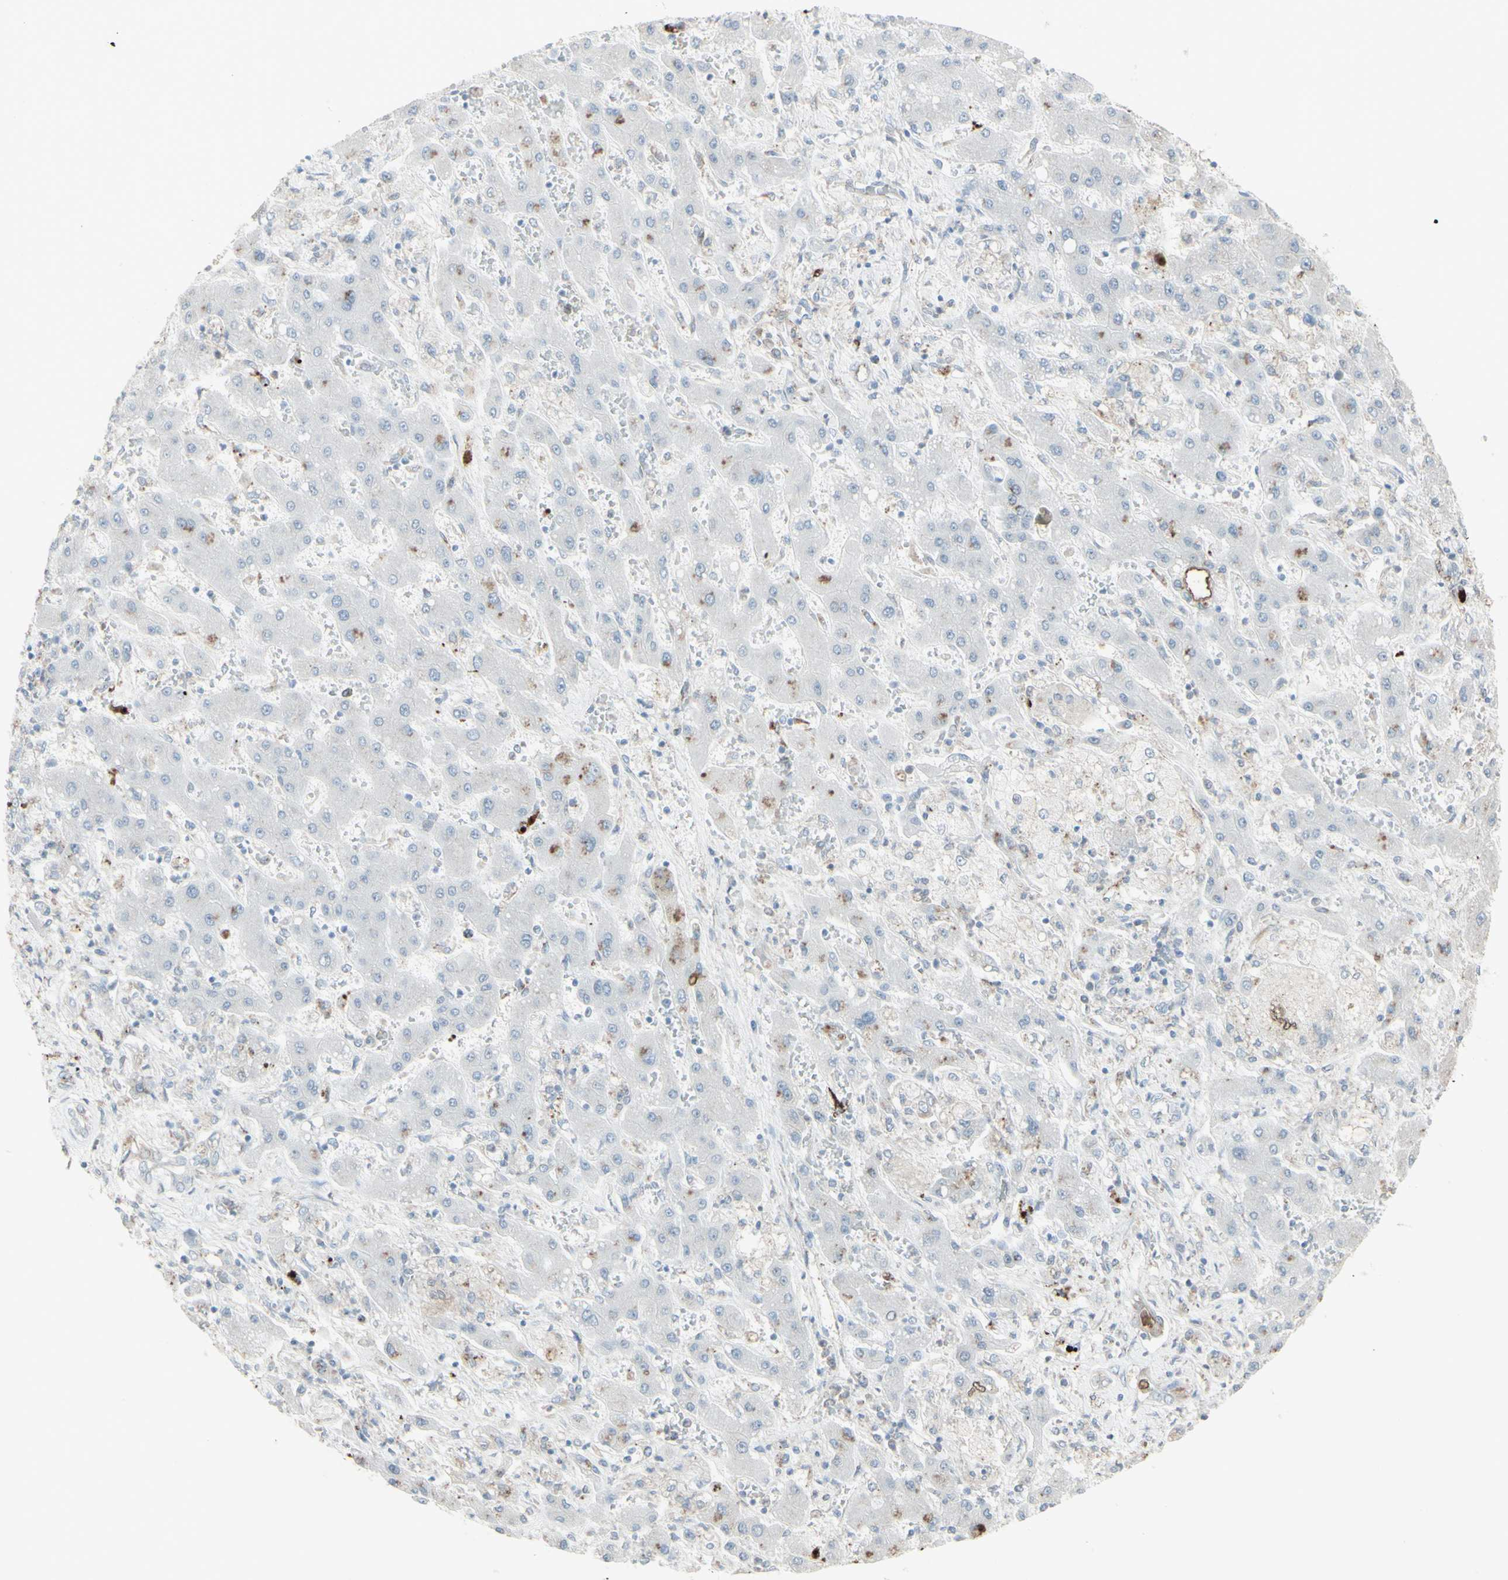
{"staining": {"intensity": "negative", "quantity": "none", "location": "none"}, "tissue": "liver cancer", "cell_type": "Tumor cells", "image_type": "cancer", "snomed": [{"axis": "morphology", "description": "Cholangiocarcinoma"}, {"axis": "topography", "description": "Liver"}], "caption": "Photomicrograph shows no significant protein positivity in tumor cells of liver cholangiocarcinoma.", "gene": "GJA1", "patient": {"sex": "male", "age": 50}}